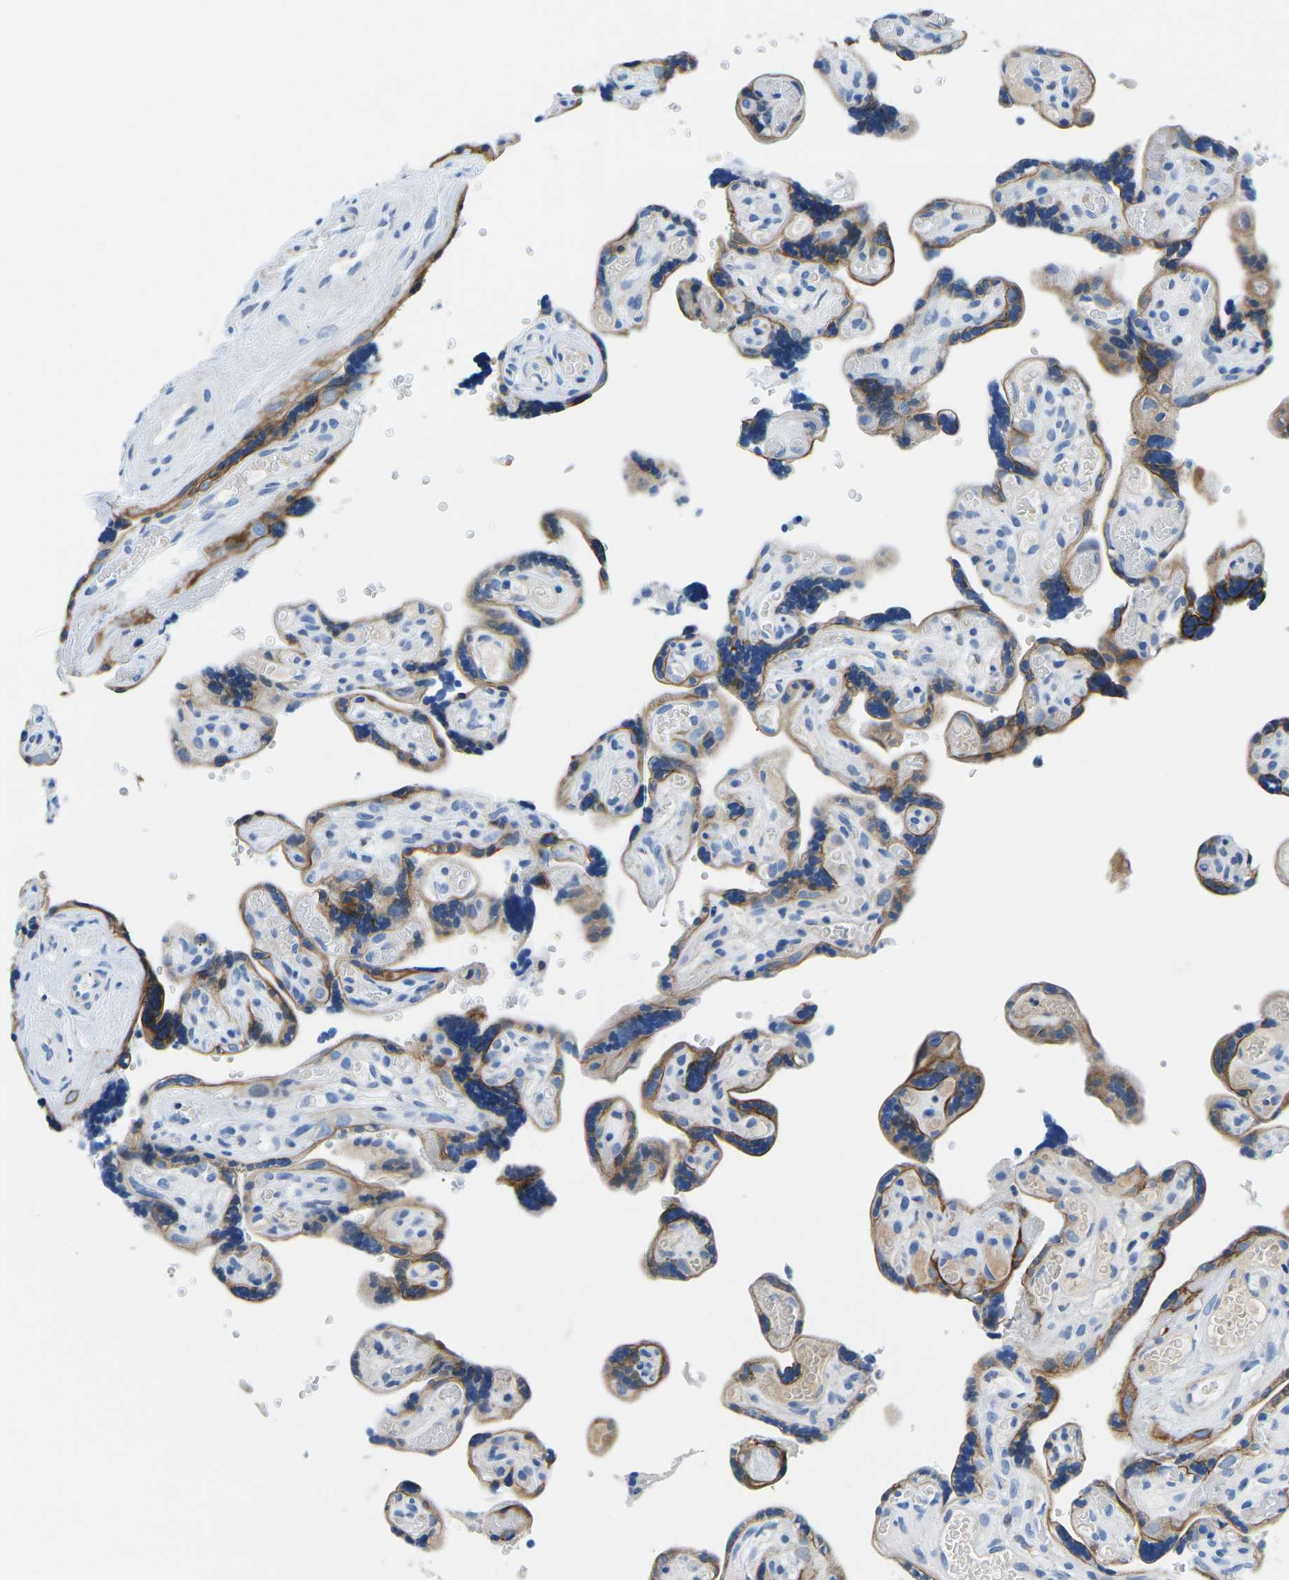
{"staining": {"intensity": "strong", "quantity": ">75%", "location": "cytoplasmic/membranous"}, "tissue": "placenta", "cell_type": "Decidual cells", "image_type": "normal", "snomed": [{"axis": "morphology", "description": "Normal tissue, NOS"}, {"axis": "topography", "description": "Placenta"}], "caption": "A brown stain labels strong cytoplasmic/membranous staining of a protein in decidual cells of unremarkable human placenta. Nuclei are stained in blue.", "gene": "TM6SF1", "patient": {"sex": "female", "age": 30}}